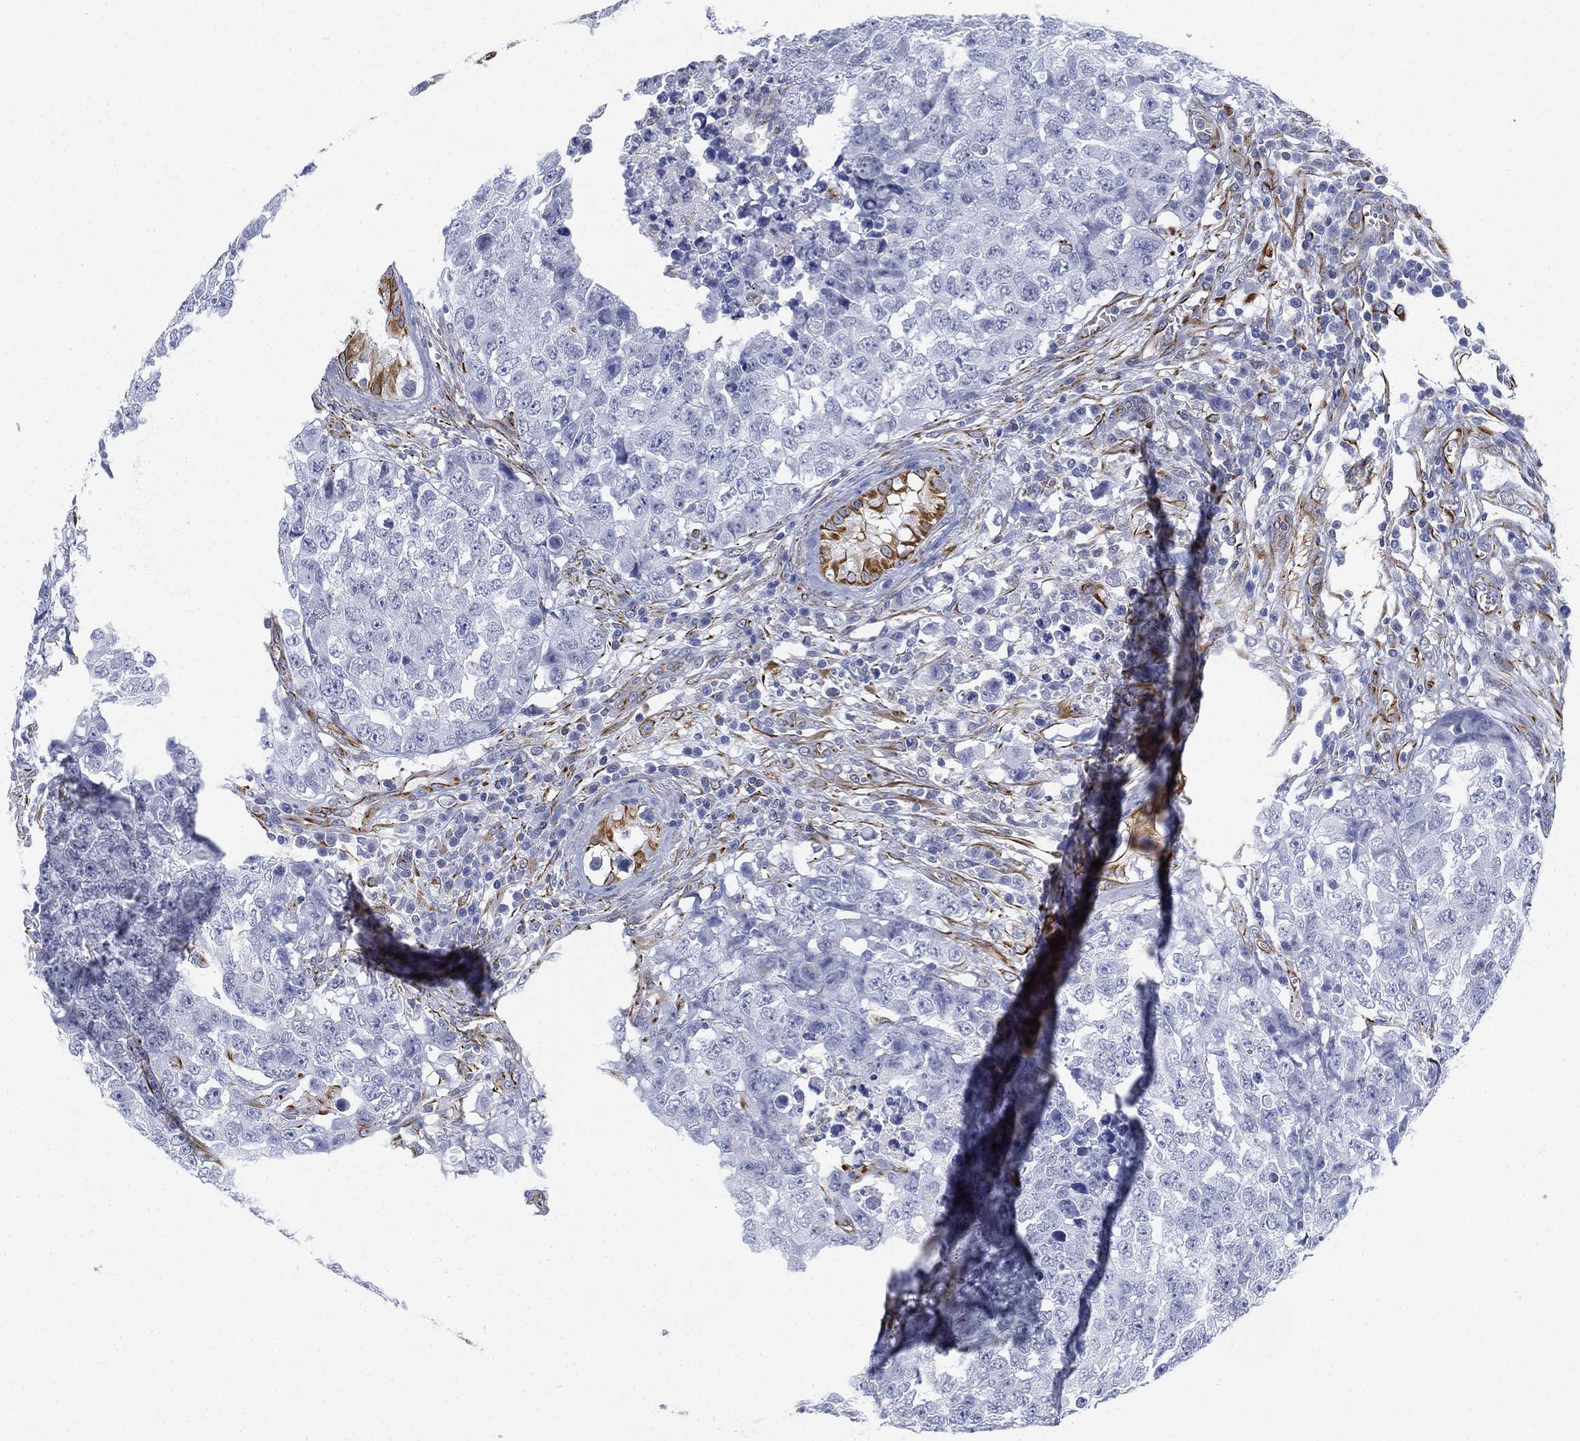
{"staining": {"intensity": "negative", "quantity": "none", "location": "none"}, "tissue": "testis cancer", "cell_type": "Tumor cells", "image_type": "cancer", "snomed": [{"axis": "morphology", "description": "Carcinoma, Embryonal, NOS"}, {"axis": "topography", "description": "Testis"}], "caption": "Human testis cancer stained for a protein using immunohistochemistry displays no positivity in tumor cells.", "gene": "PSKH2", "patient": {"sex": "male", "age": 23}}